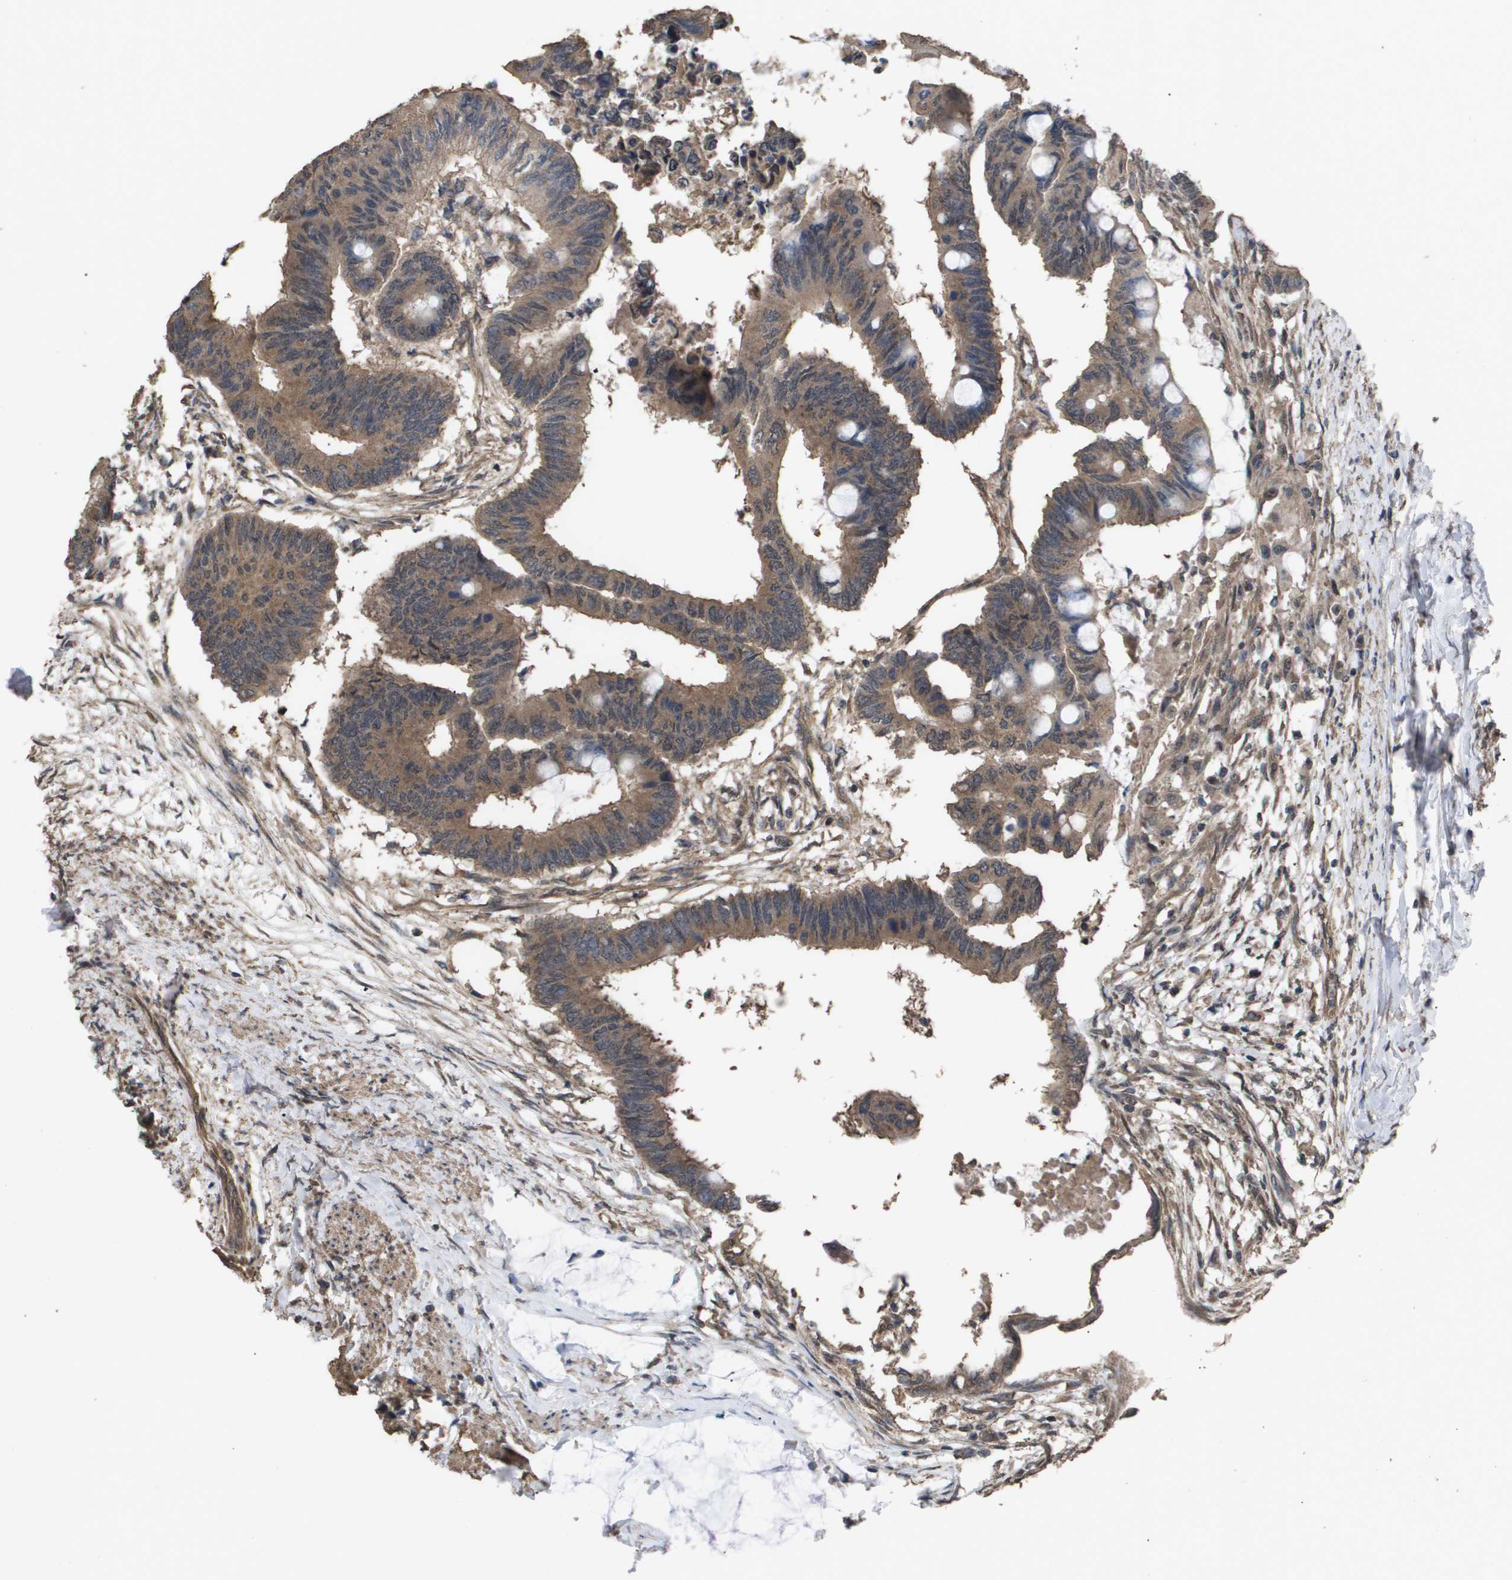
{"staining": {"intensity": "moderate", "quantity": ">75%", "location": "cytoplasmic/membranous"}, "tissue": "colorectal cancer", "cell_type": "Tumor cells", "image_type": "cancer", "snomed": [{"axis": "morphology", "description": "Normal tissue, NOS"}, {"axis": "morphology", "description": "Adenocarcinoma, NOS"}, {"axis": "topography", "description": "Rectum"}, {"axis": "topography", "description": "Peripheral nerve tissue"}], "caption": "Protein expression analysis of human colorectal cancer (adenocarcinoma) reveals moderate cytoplasmic/membranous positivity in approximately >75% of tumor cells.", "gene": "CUL5", "patient": {"sex": "male", "age": 92}}